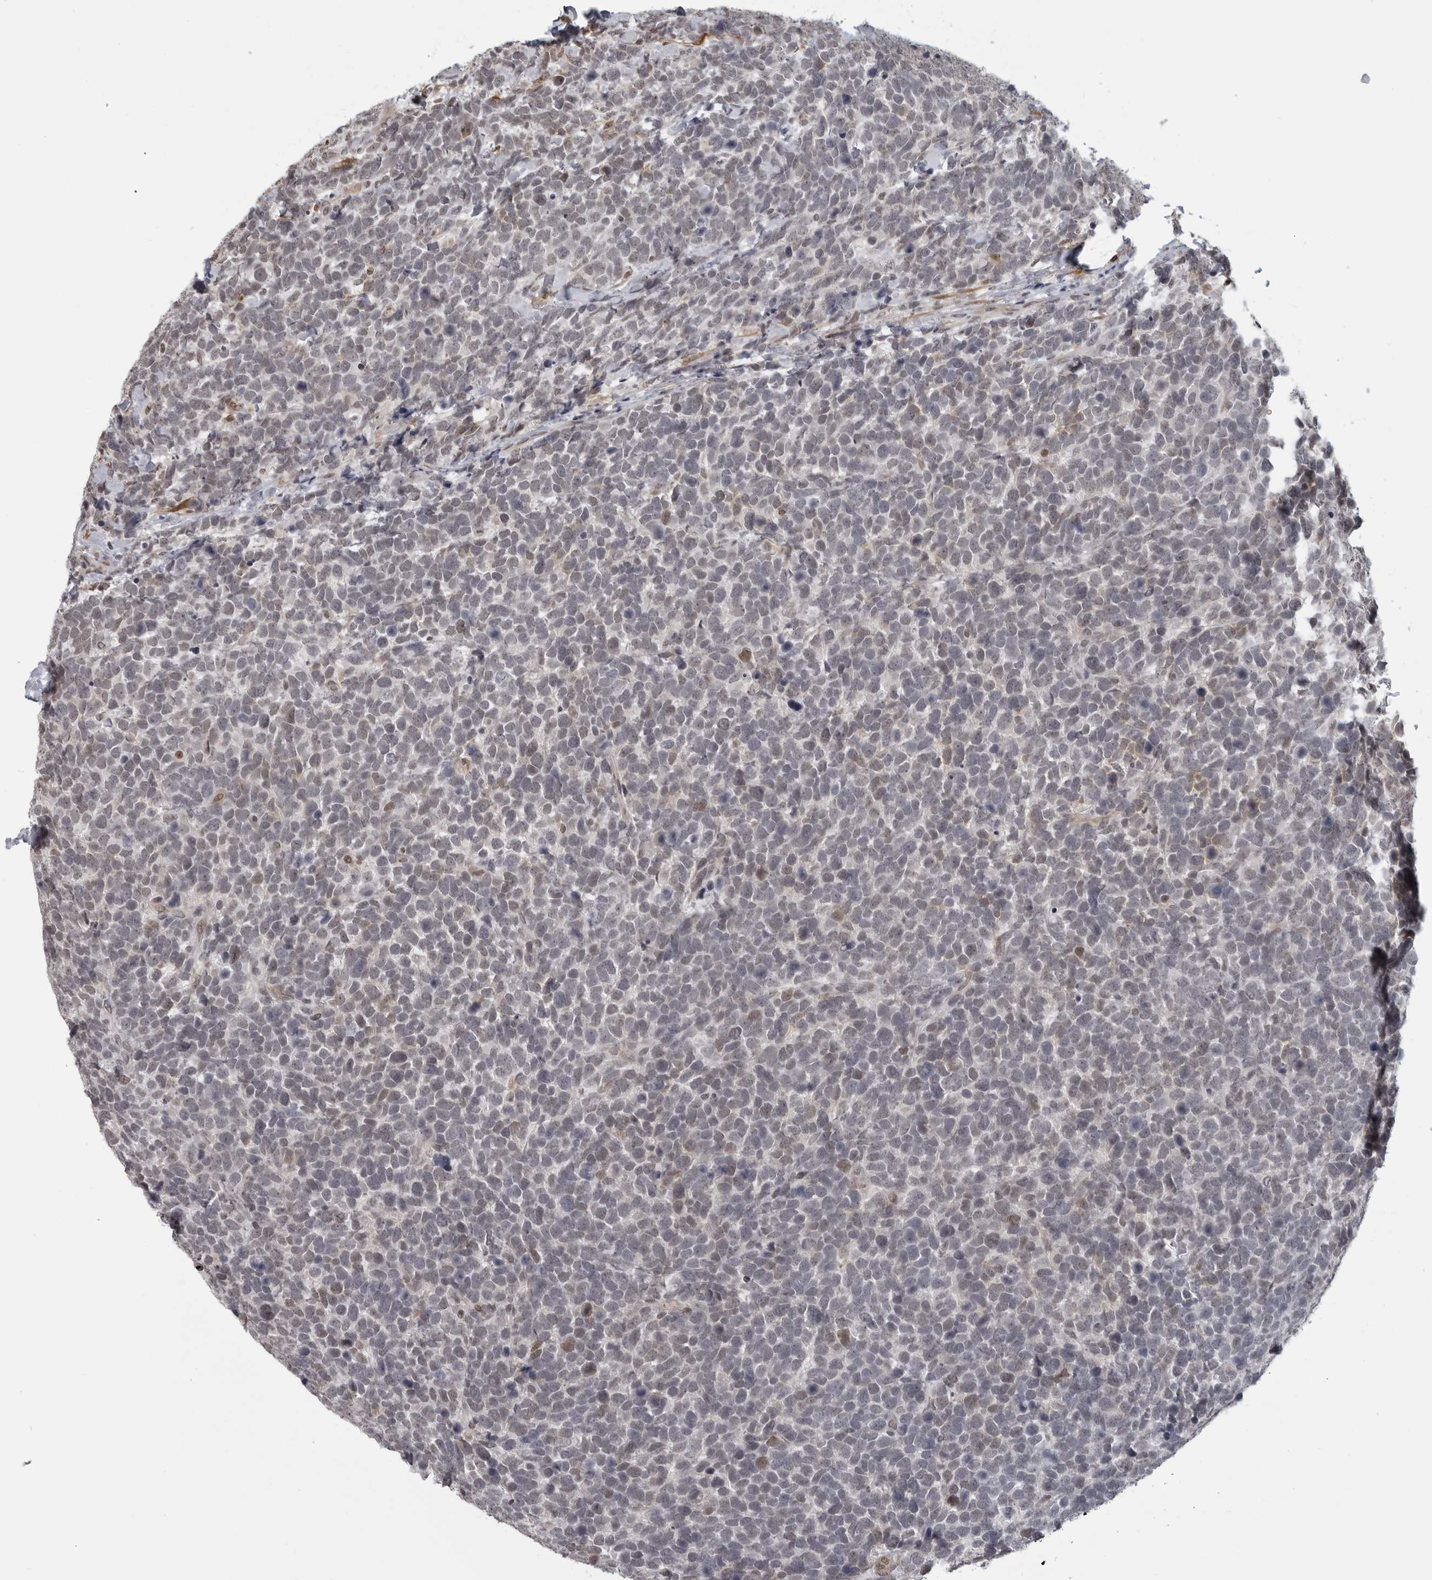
{"staining": {"intensity": "negative", "quantity": "none", "location": "none"}, "tissue": "urothelial cancer", "cell_type": "Tumor cells", "image_type": "cancer", "snomed": [{"axis": "morphology", "description": "Urothelial carcinoma, High grade"}, {"axis": "topography", "description": "Urinary bladder"}], "caption": "High power microscopy histopathology image of an IHC photomicrograph of high-grade urothelial carcinoma, revealing no significant expression in tumor cells.", "gene": "MAF", "patient": {"sex": "female", "age": 82}}